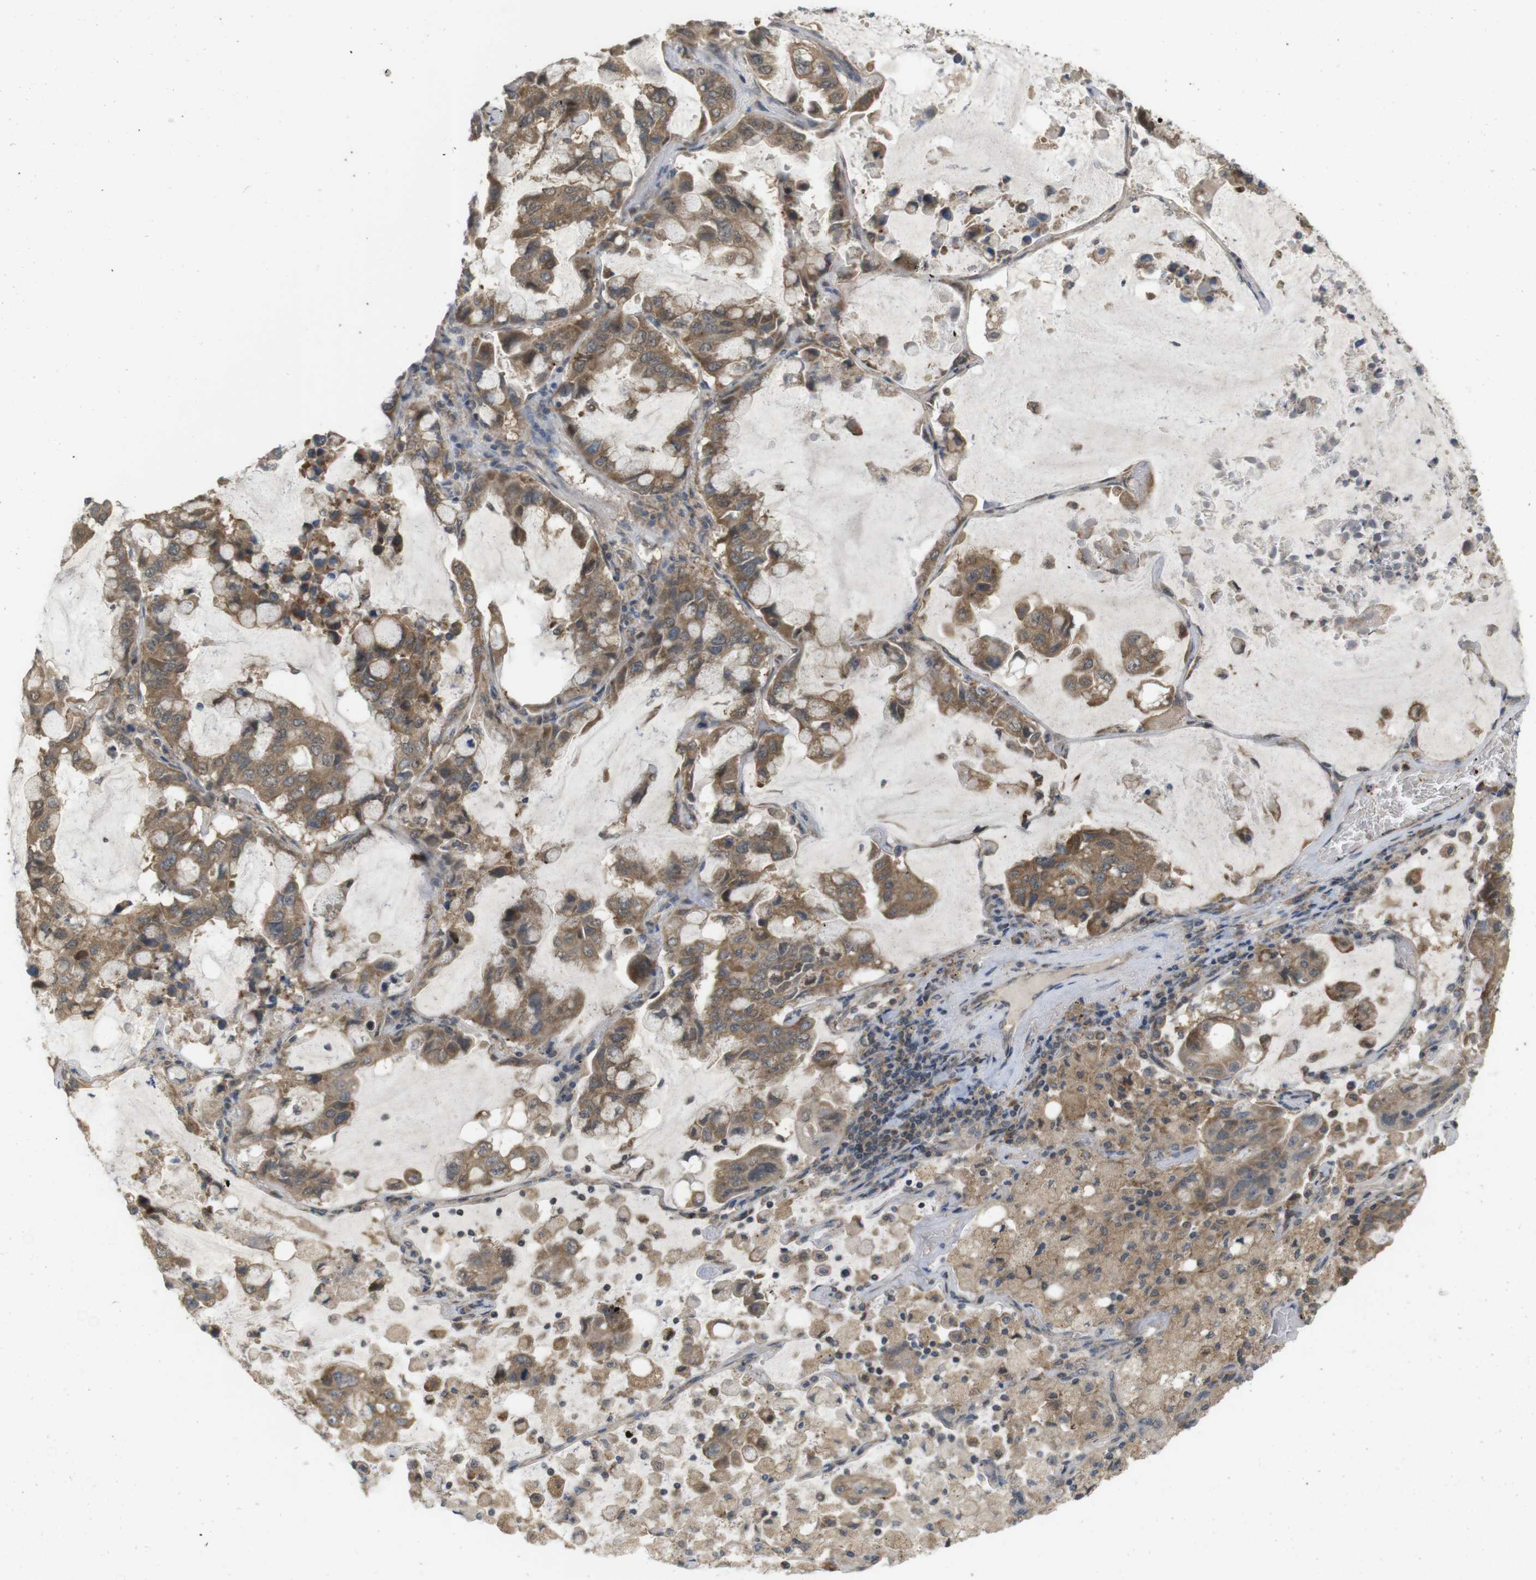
{"staining": {"intensity": "moderate", "quantity": ">75%", "location": "cytoplasmic/membranous"}, "tissue": "lung cancer", "cell_type": "Tumor cells", "image_type": "cancer", "snomed": [{"axis": "morphology", "description": "Adenocarcinoma, NOS"}, {"axis": "topography", "description": "Lung"}], "caption": "Lung cancer was stained to show a protein in brown. There is medium levels of moderate cytoplasmic/membranous staining in about >75% of tumor cells.", "gene": "RNF130", "patient": {"sex": "male", "age": 64}}